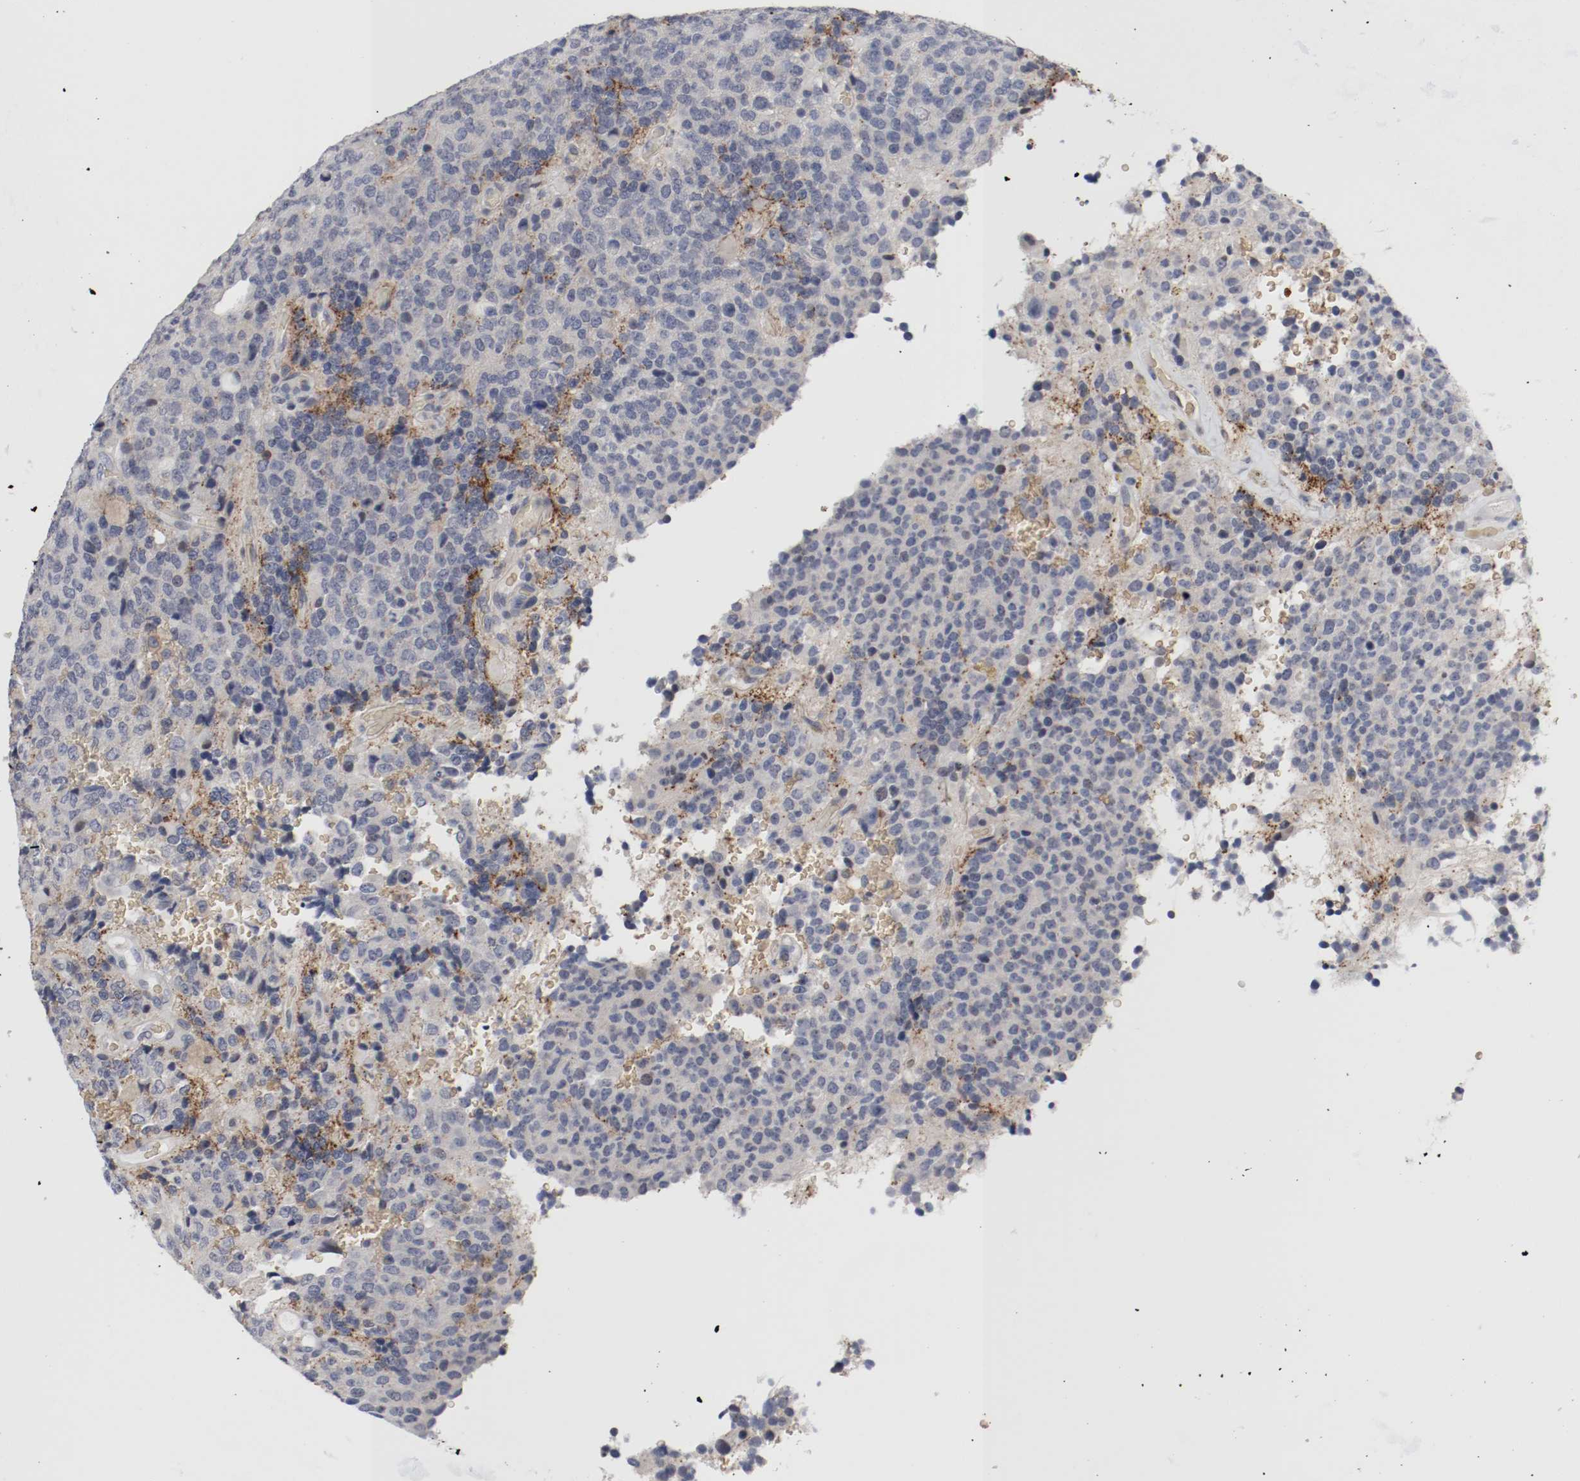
{"staining": {"intensity": "negative", "quantity": "none", "location": "none"}, "tissue": "glioma", "cell_type": "Tumor cells", "image_type": "cancer", "snomed": [{"axis": "morphology", "description": "Glioma, malignant, High grade"}, {"axis": "topography", "description": "pancreas cauda"}], "caption": "Tumor cells are negative for brown protein staining in glioma.", "gene": "JUND", "patient": {"sex": "male", "age": 60}}